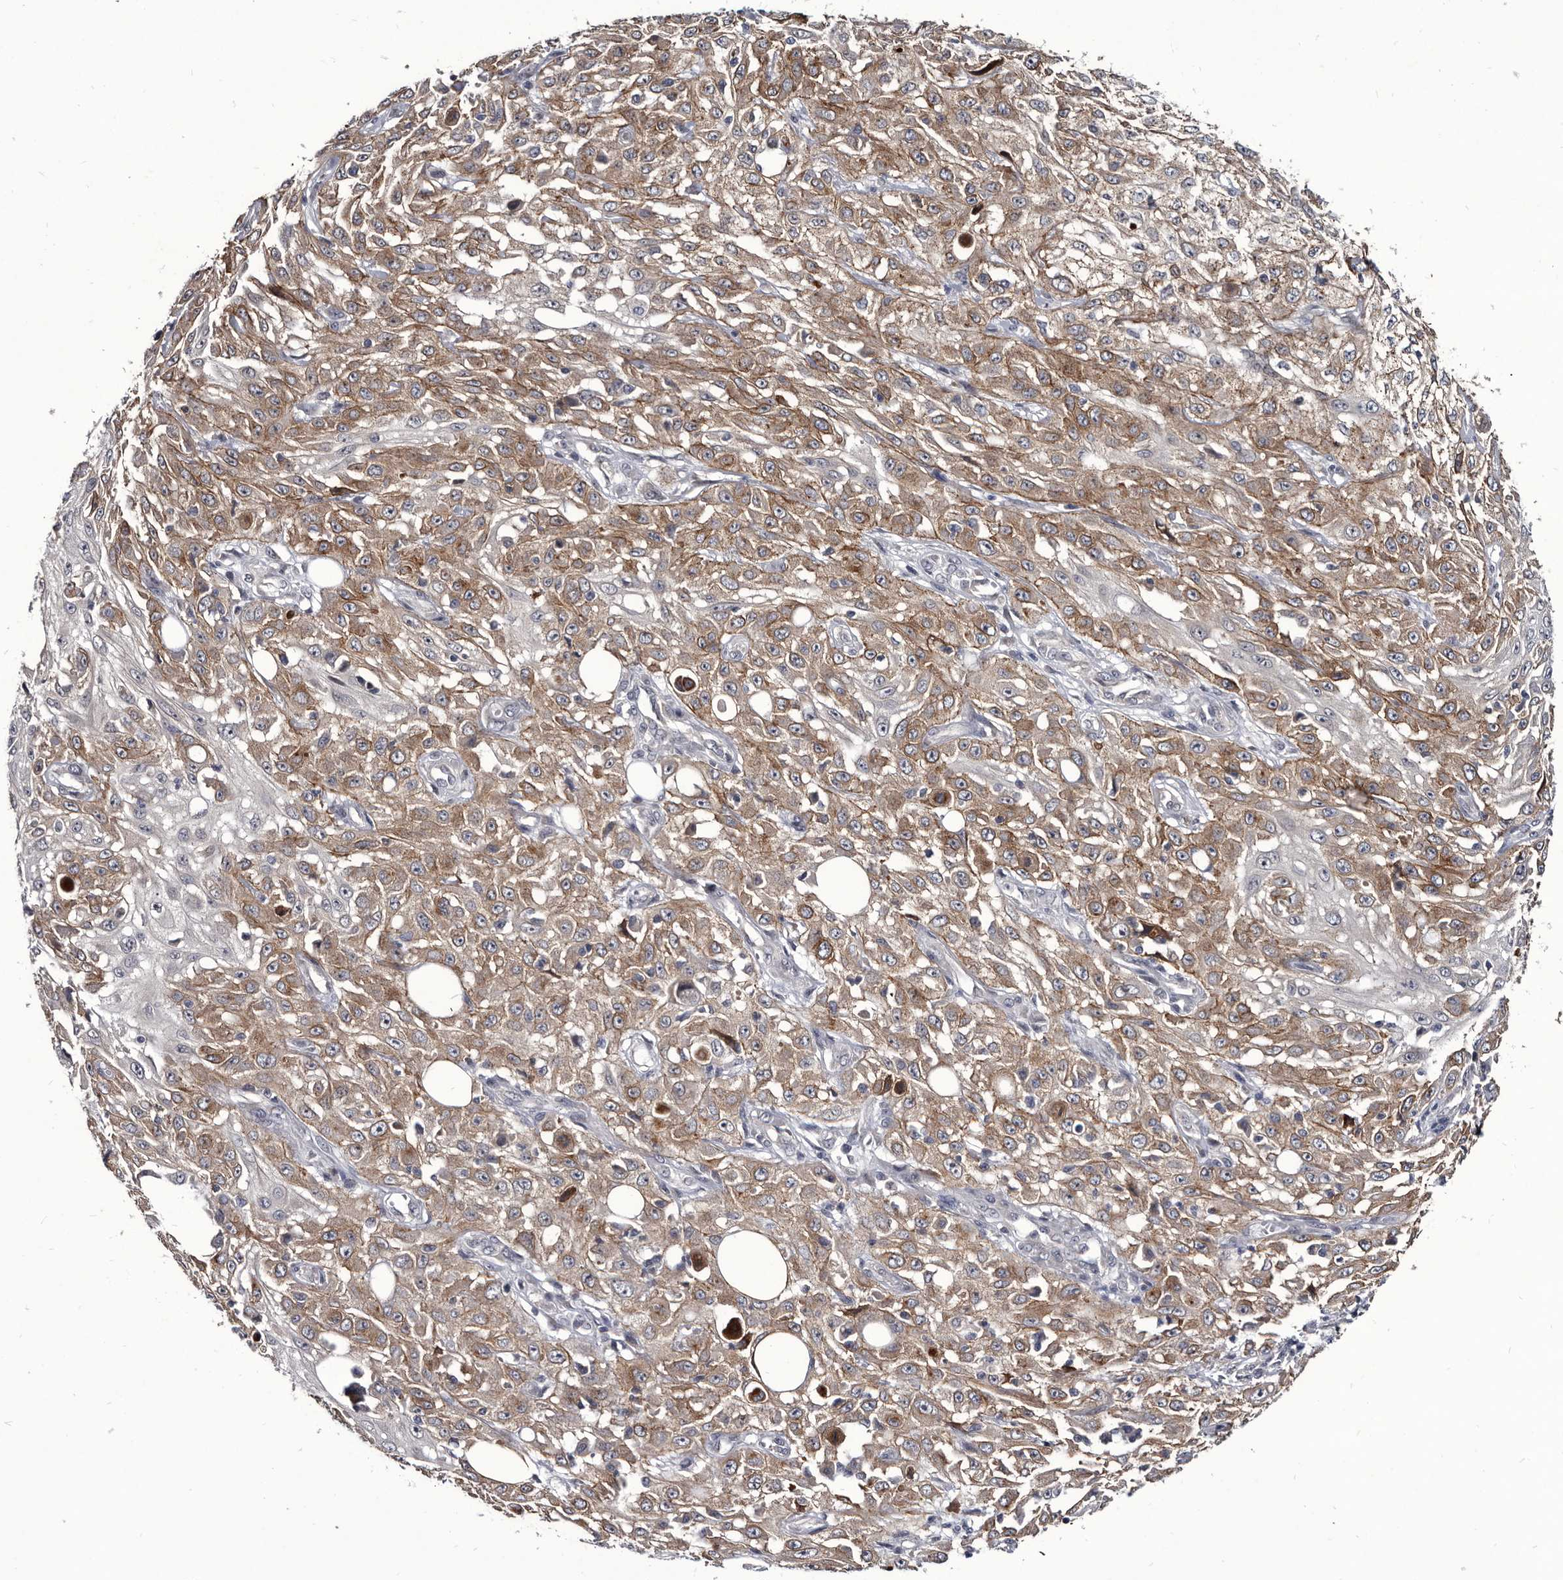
{"staining": {"intensity": "negative", "quantity": "none", "location": "none"}, "tissue": "skin cancer", "cell_type": "Tumor cells", "image_type": "cancer", "snomed": [{"axis": "morphology", "description": "Squamous cell carcinoma, NOS"}, {"axis": "morphology", "description": "Squamous cell carcinoma, metastatic, NOS"}, {"axis": "topography", "description": "Skin"}, {"axis": "topography", "description": "Lymph node"}], "caption": "IHC image of skin cancer (metastatic squamous cell carcinoma) stained for a protein (brown), which exhibits no expression in tumor cells. (Brightfield microscopy of DAB IHC at high magnification).", "gene": "PROM1", "patient": {"sex": "male", "age": 75}}